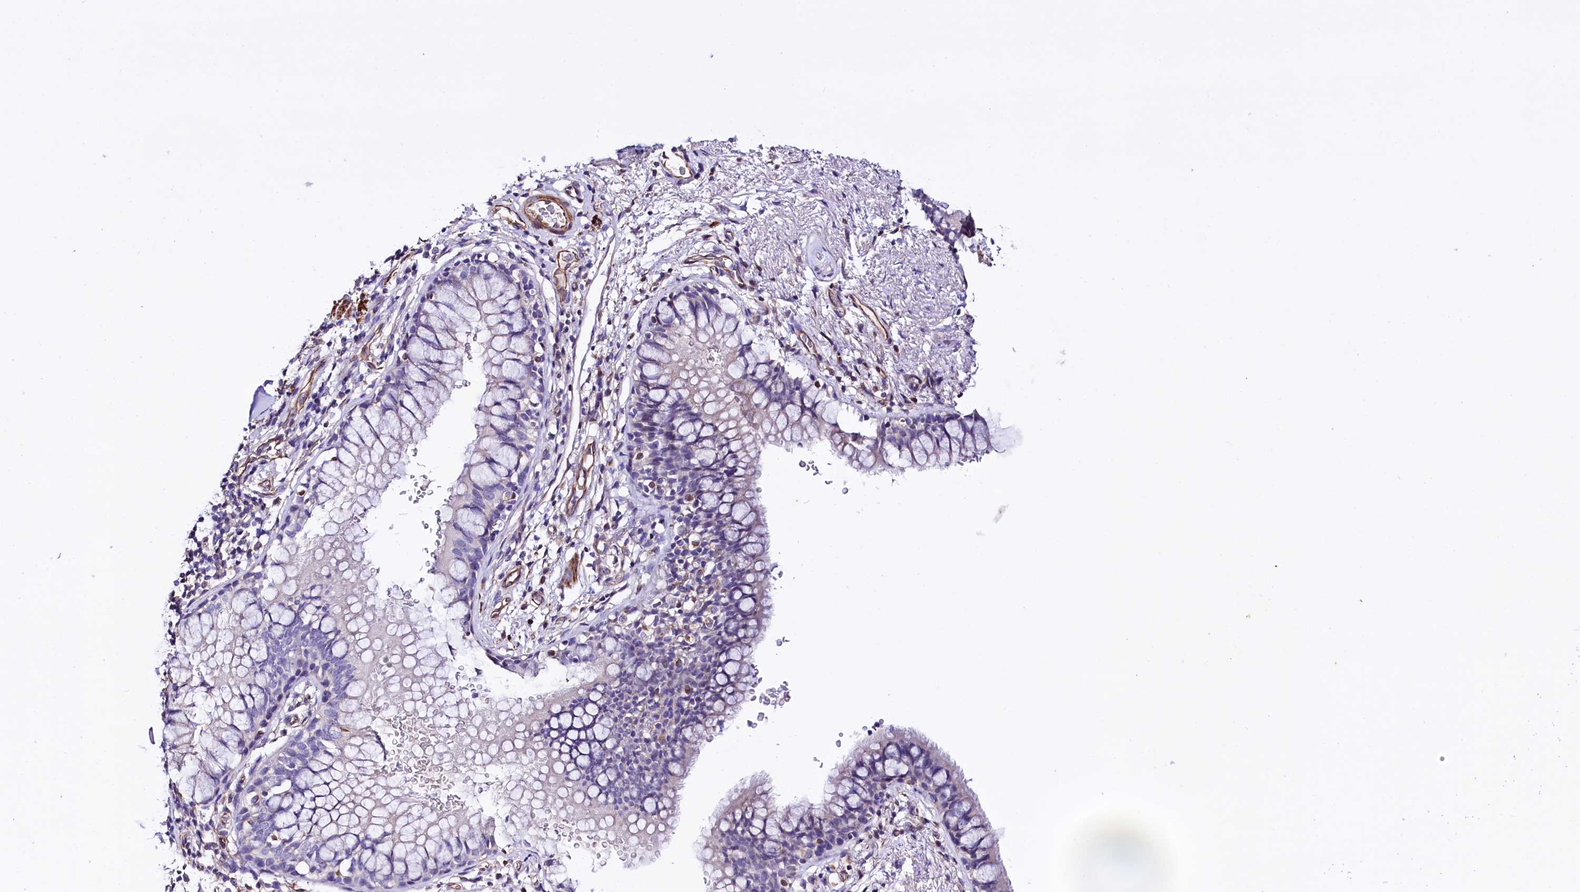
{"staining": {"intensity": "negative", "quantity": "none", "location": "none"}, "tissue": "bronchus", "cell_type": "Respiratory epithelial cells", "image_type": "normal", "snomed": [{"axis": "morphology", "description": "Normal tissue, NOS"}, {"axis": "topography", "description": "Cartilage tissue"}, {"axis": "topography", "description": "Bronchus"}], "caption": "Image shows no significant protein staining in respiratory epithelial cells of unremarkable bronchus.", "gene": "SLC7A1", "patient": {"sex": "female", "age": 36}}